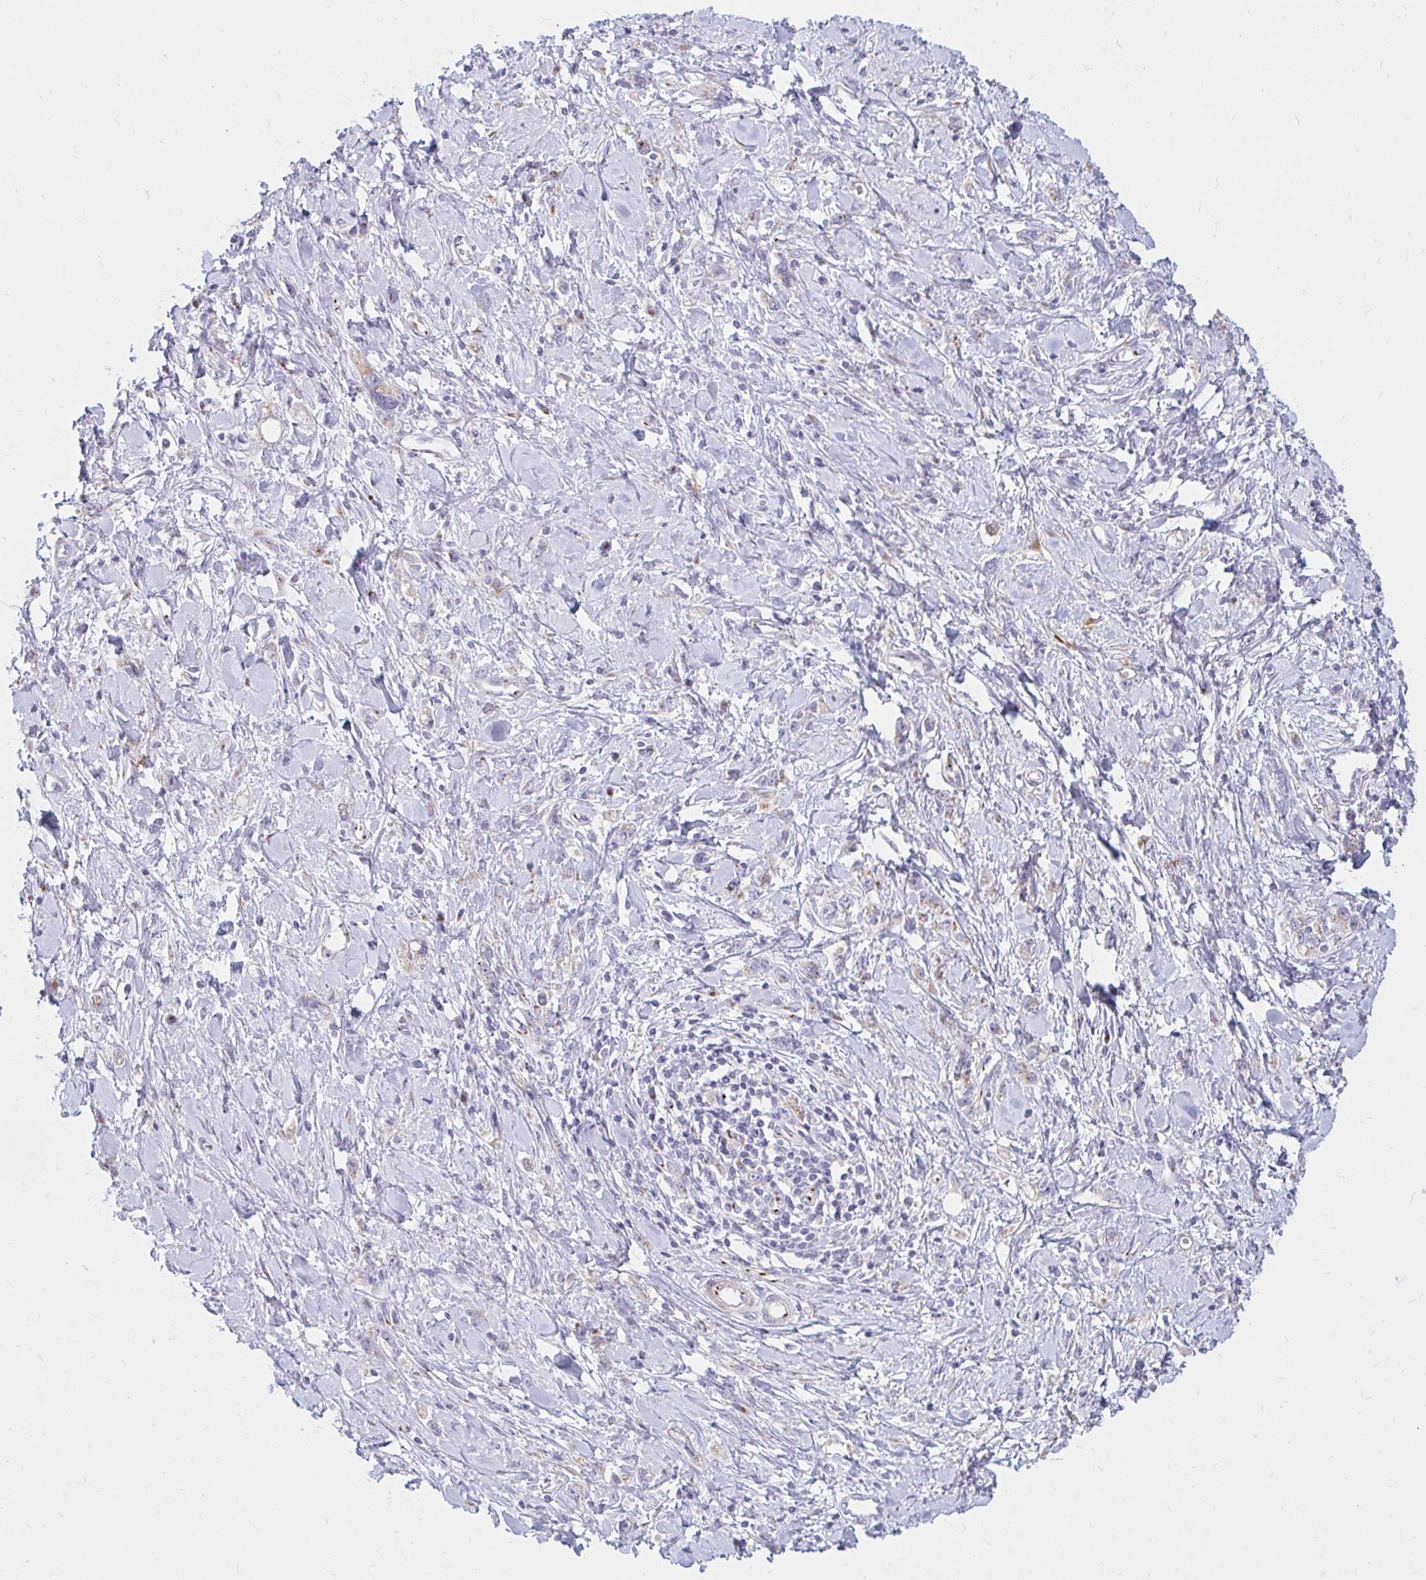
{"staining": {"intensity": "negative", "quantity": "none", "location": "none"}, "tissue": "stomach cancer", "cell_type": "Tumor cells", "image_type": "cancer", "snomed": [{"axis": "morphology", "description": "Adenocarcinoma, NOS"}, {"axis": "topography", "description": "Stomach"}], "caption": "Tumor cells are negative for brown protein staining in stomach adenocarcinoma. (DAB immunohistochemistry visualized using brightfield microscopy, high magnification).", "gene": "RAB6B", "patient": {"sex": "female", "age": 76}}